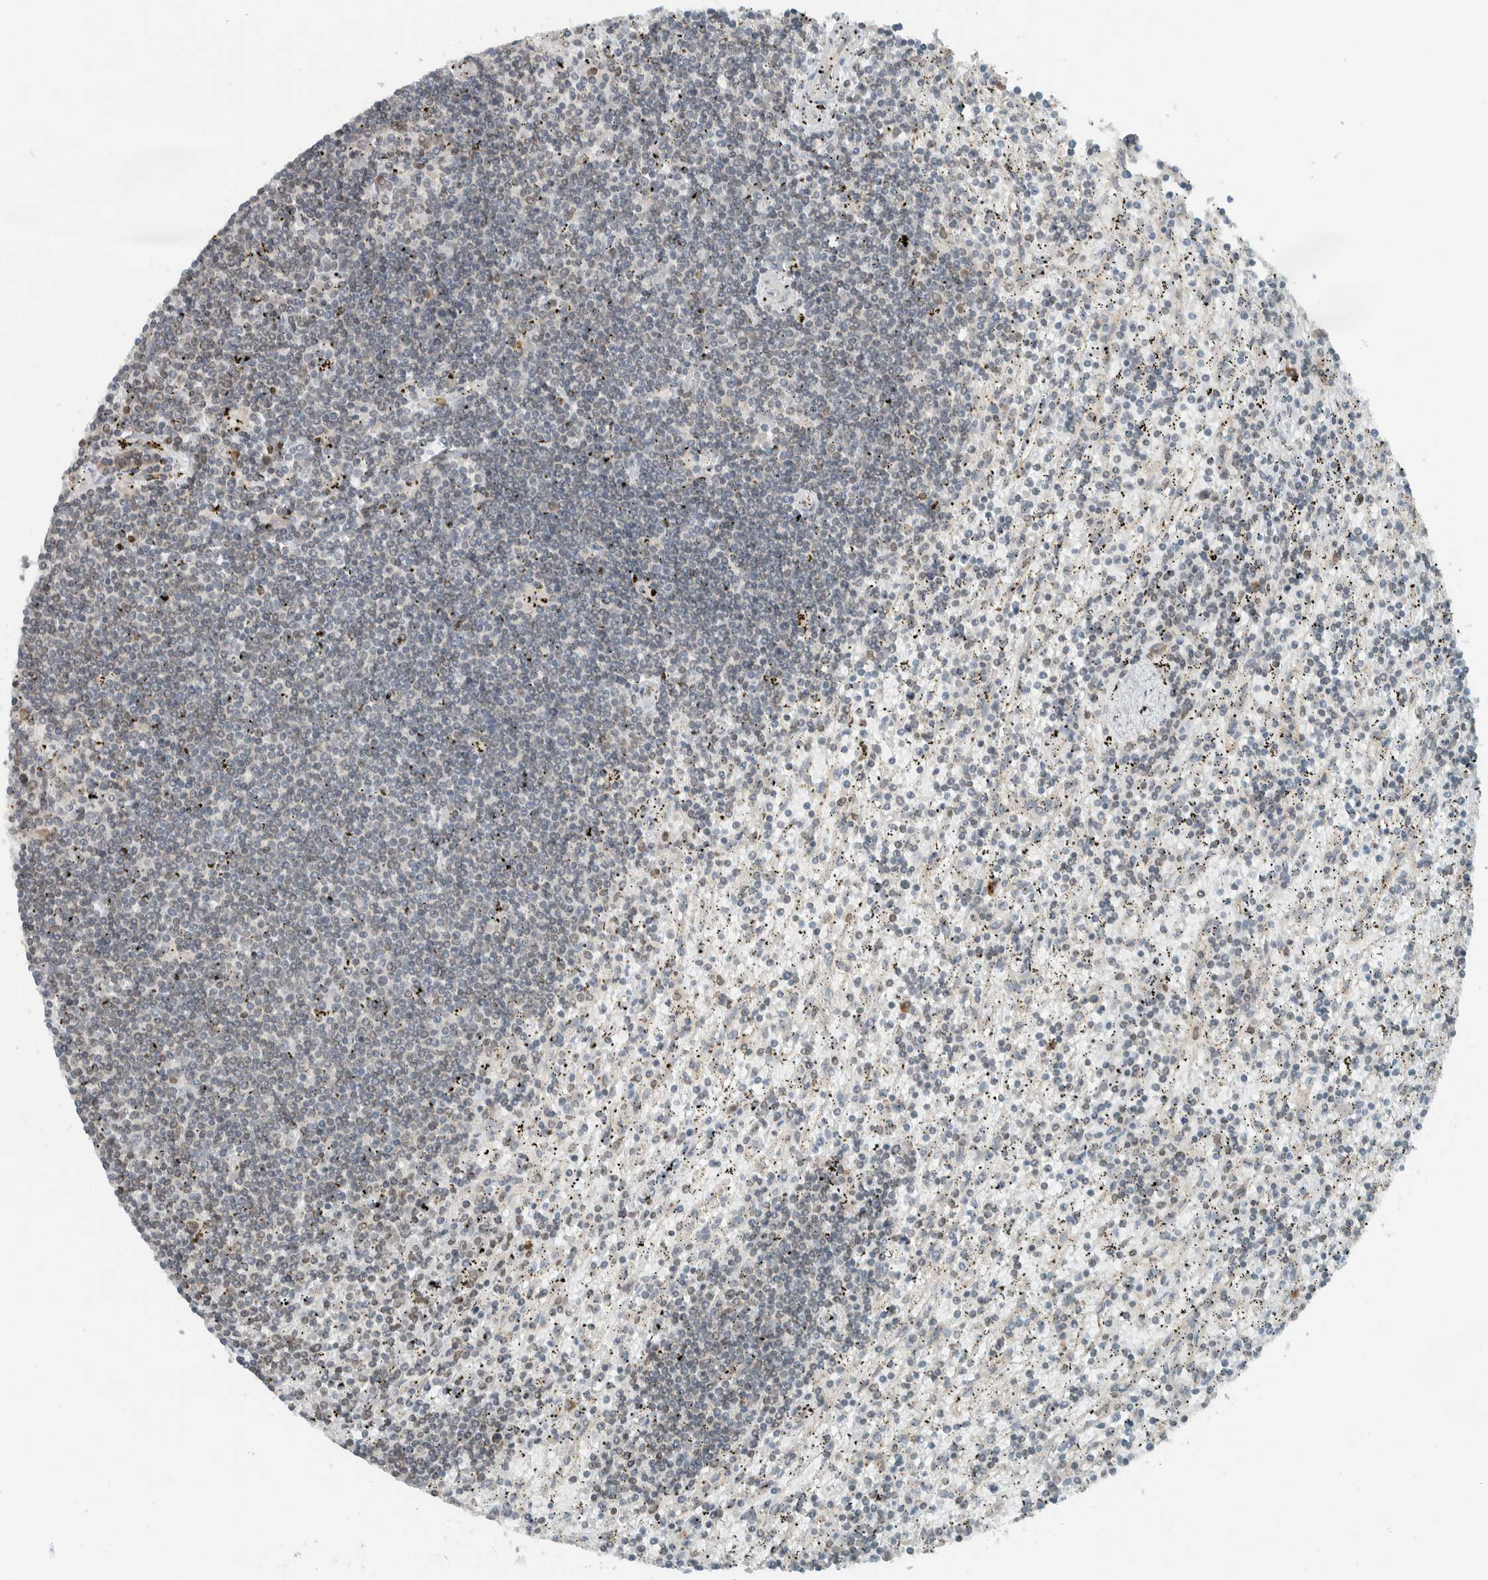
{"staining": {"intensity": "negative", "quantity": "none", "location": "none"}, "tissue": "lymphoma", "cell_type": "Tumor cells", "image_type": "cancer", "snomed": [{"axis": "morphology", "description": "Malignant lymphoma, non-Hodgkin's type, Low grade"}, {"axis": "topography", "description": "Spleen"}], "caption": "Lymphoma stained for a protein using IHC exhibits no expression tumor cells.", "gene": "SEL1L", "patient": {"sex": "male", "age": 76}}